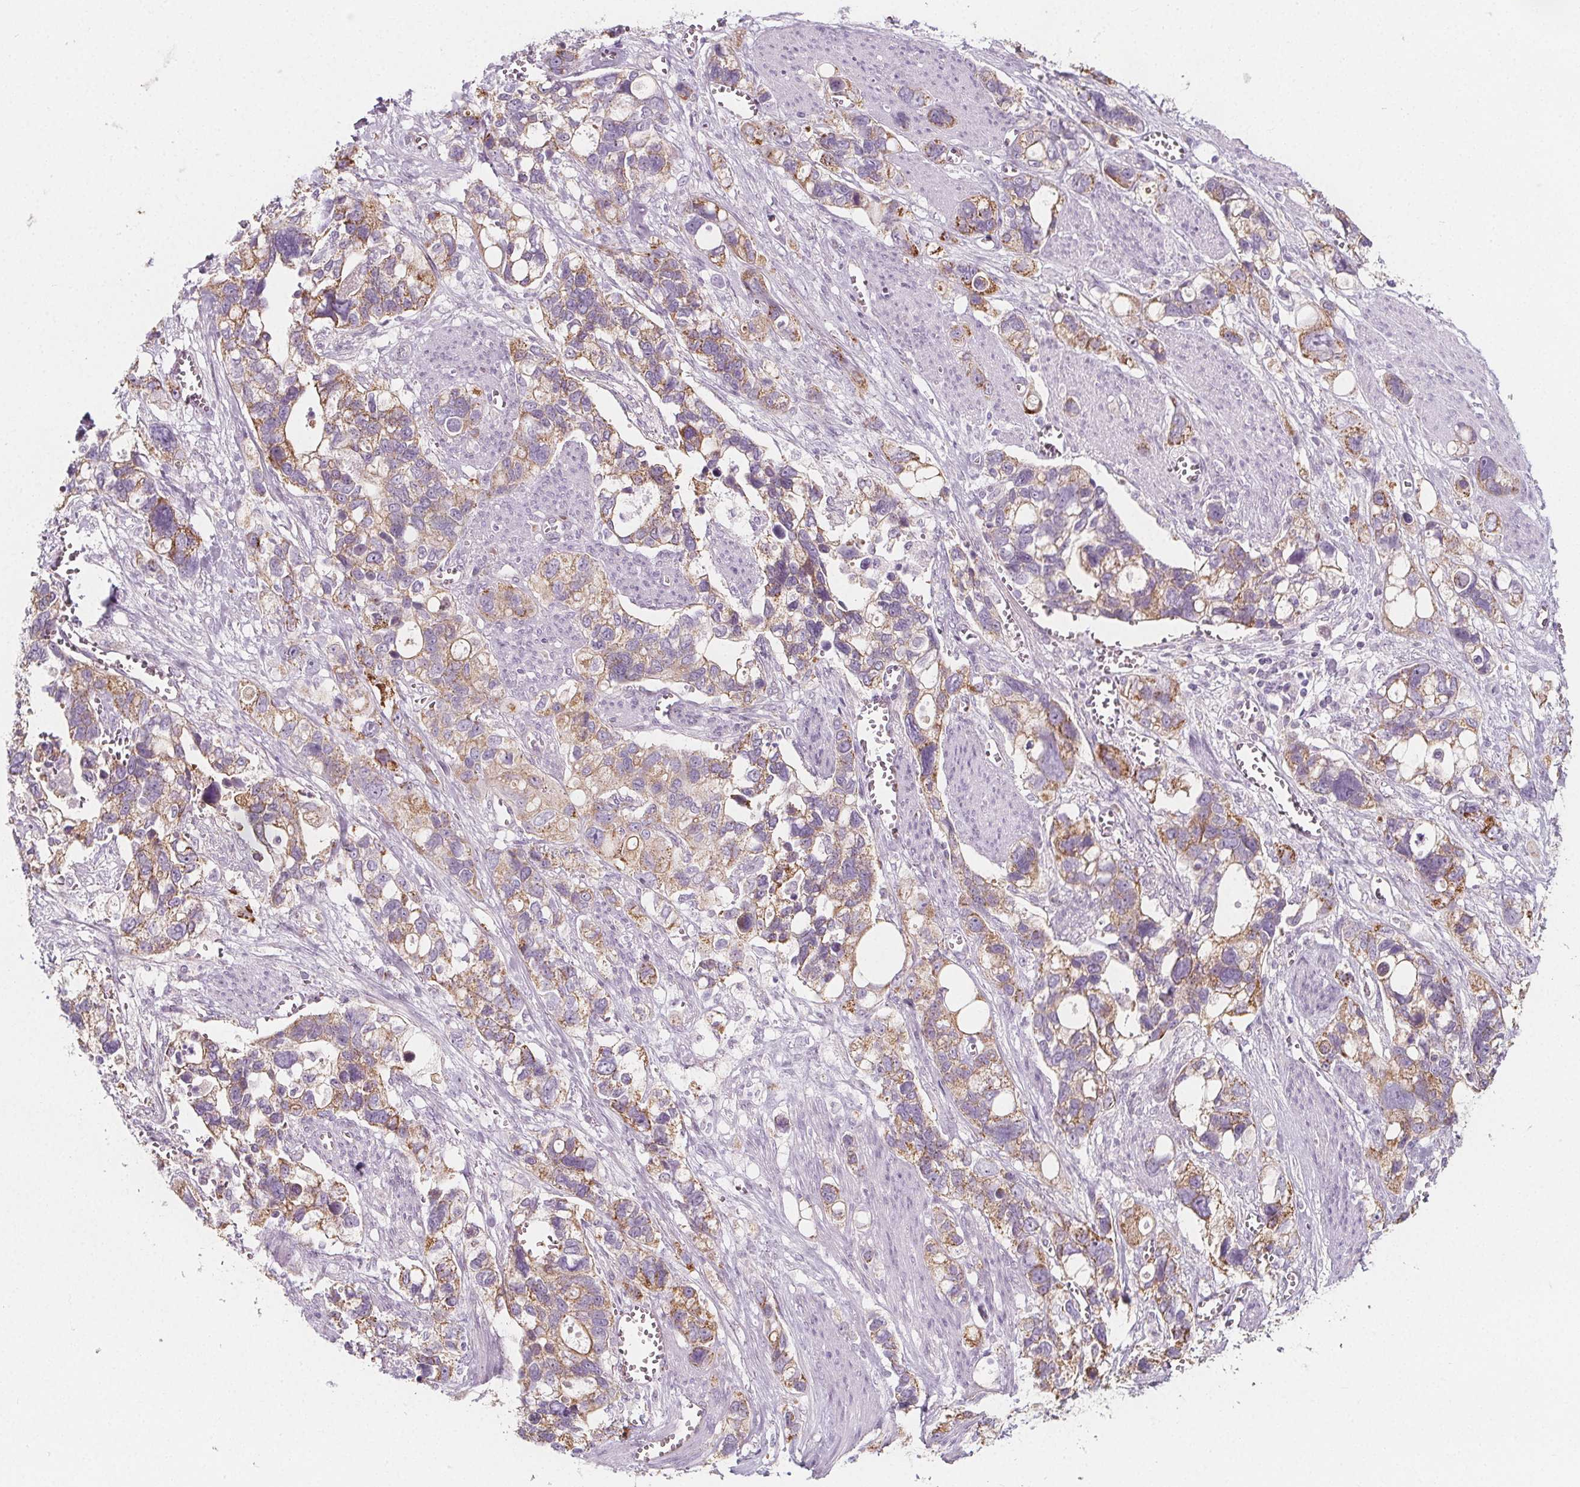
{"staining": {"intensity": "weak", "quantity": ">75%", "location": "cytoplasmic/membranous"}, "tissue": "stomach cancer", "cell_type": "Tumor cells", "image_type": "cancer", "snomed": [{"axis": "morphology", "description": "Adenocarcinoma, NOS"}, {"axis": "topography", "description": "Stomach, upper"}], "caption": "Immunohistochemistry histopathology image of neoplastic tissue: adenocarcinoma (stomach) stained using immunohistochemistry exhibits low levels of weak protein expression localized specifically in the cytoplasmic/membranous of tumor cells, appearing as a cytoplasmic/membranous brown color.", "gene": "IL17C", "patient": {"sex": "female", "age": 81}}